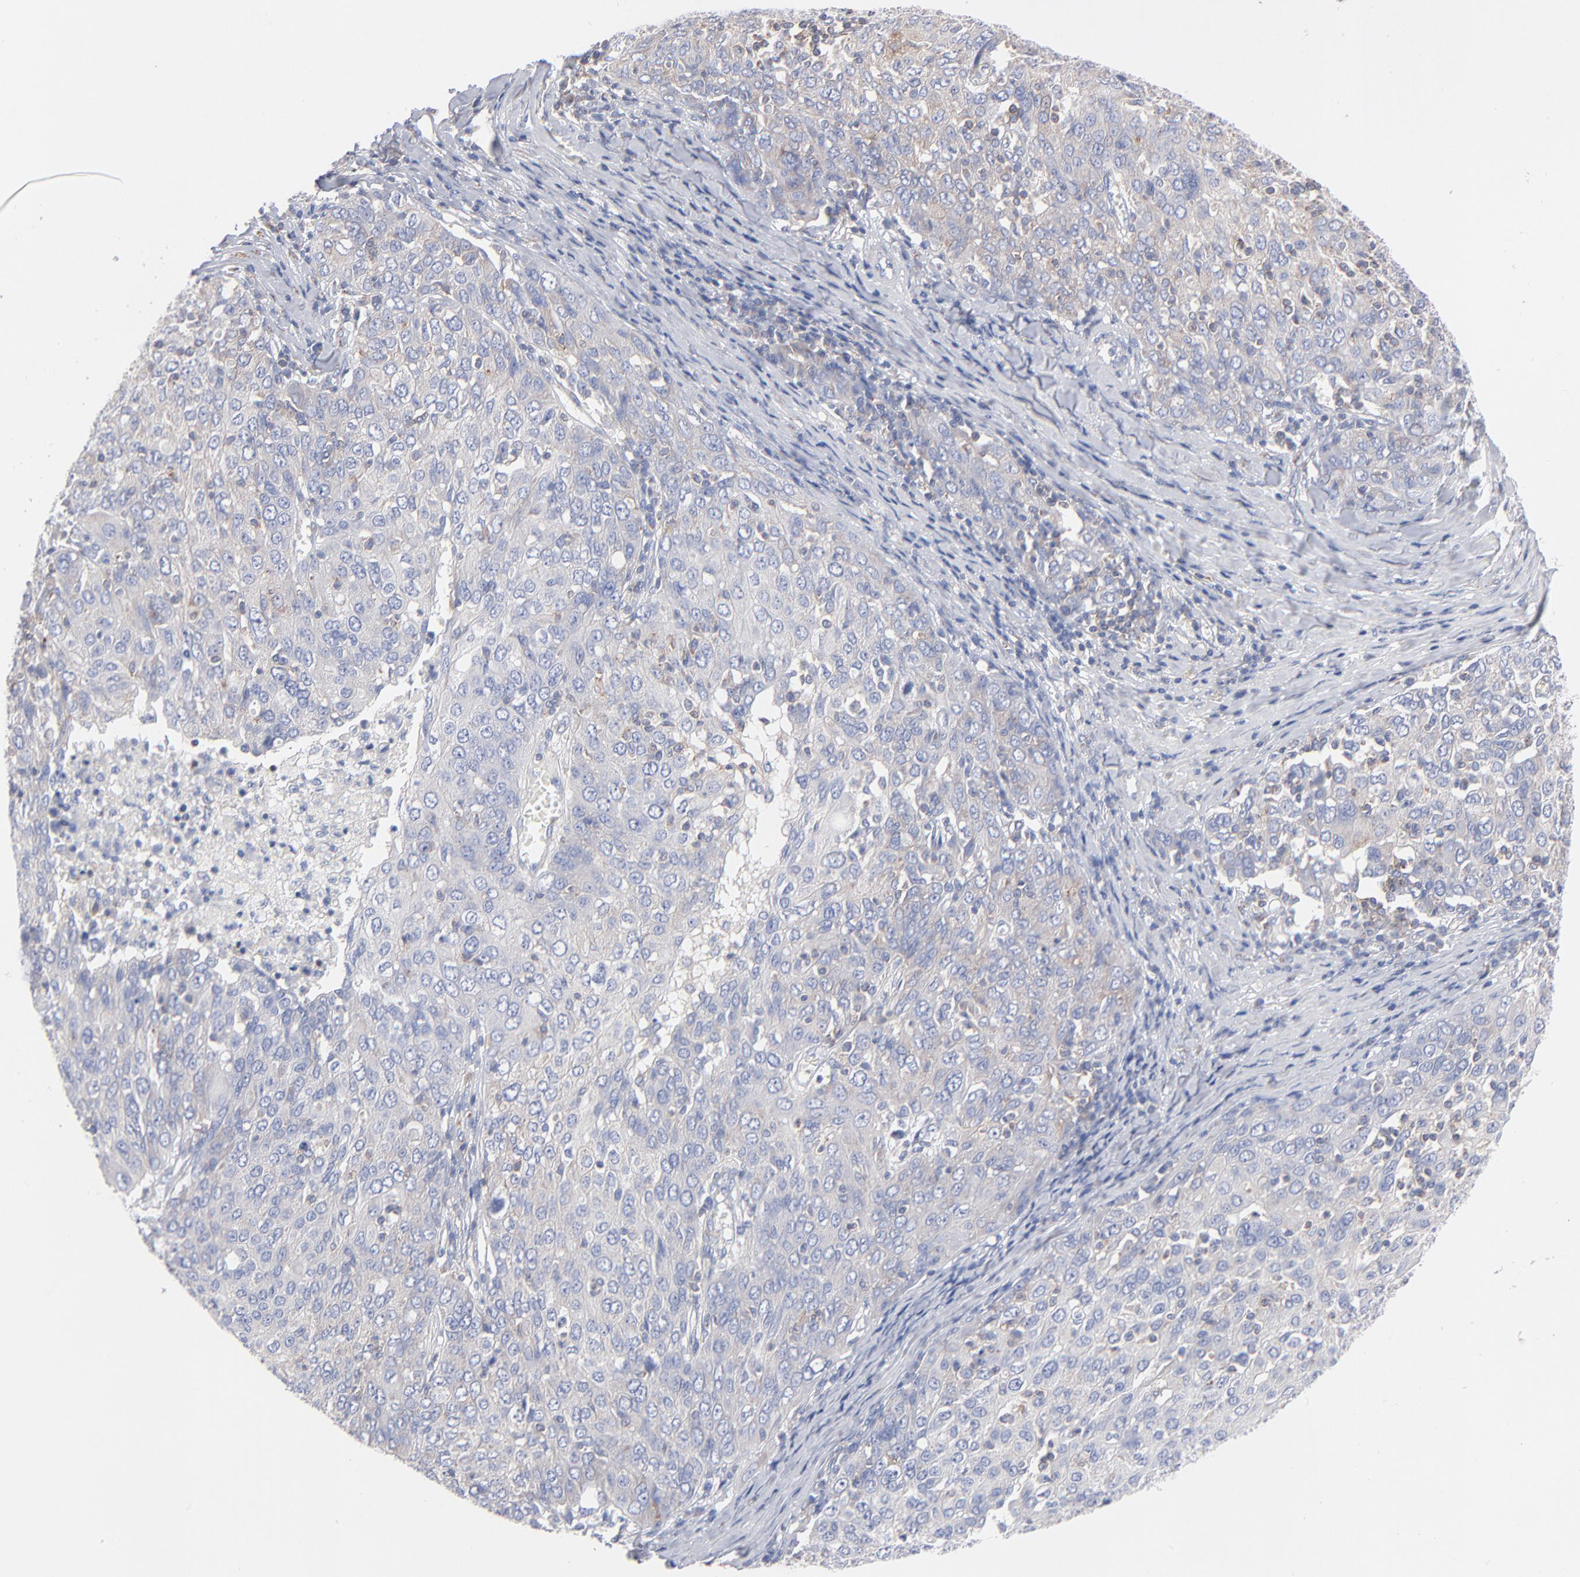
{"staining": {"intensity": "negative", "quantity": "none", "location": "none"}, "tissue": "ovarian cancer", "cell_type": "Tumor cells", "image_type": "cancer", "snomed": [{"axis": "morphology", "description": "Carcinoma, endometroid"}, {"axis": "topography", "description": "Ovary"}], "caption": "The immunohistochemistry micrograph has no significant staining in tumor cells of endometroid carcinoma (ovarian) tissue. Nuclei are stained in blue.", "gene": "SEPTIN6", "patient": {"sex": "female", "age": 50}}